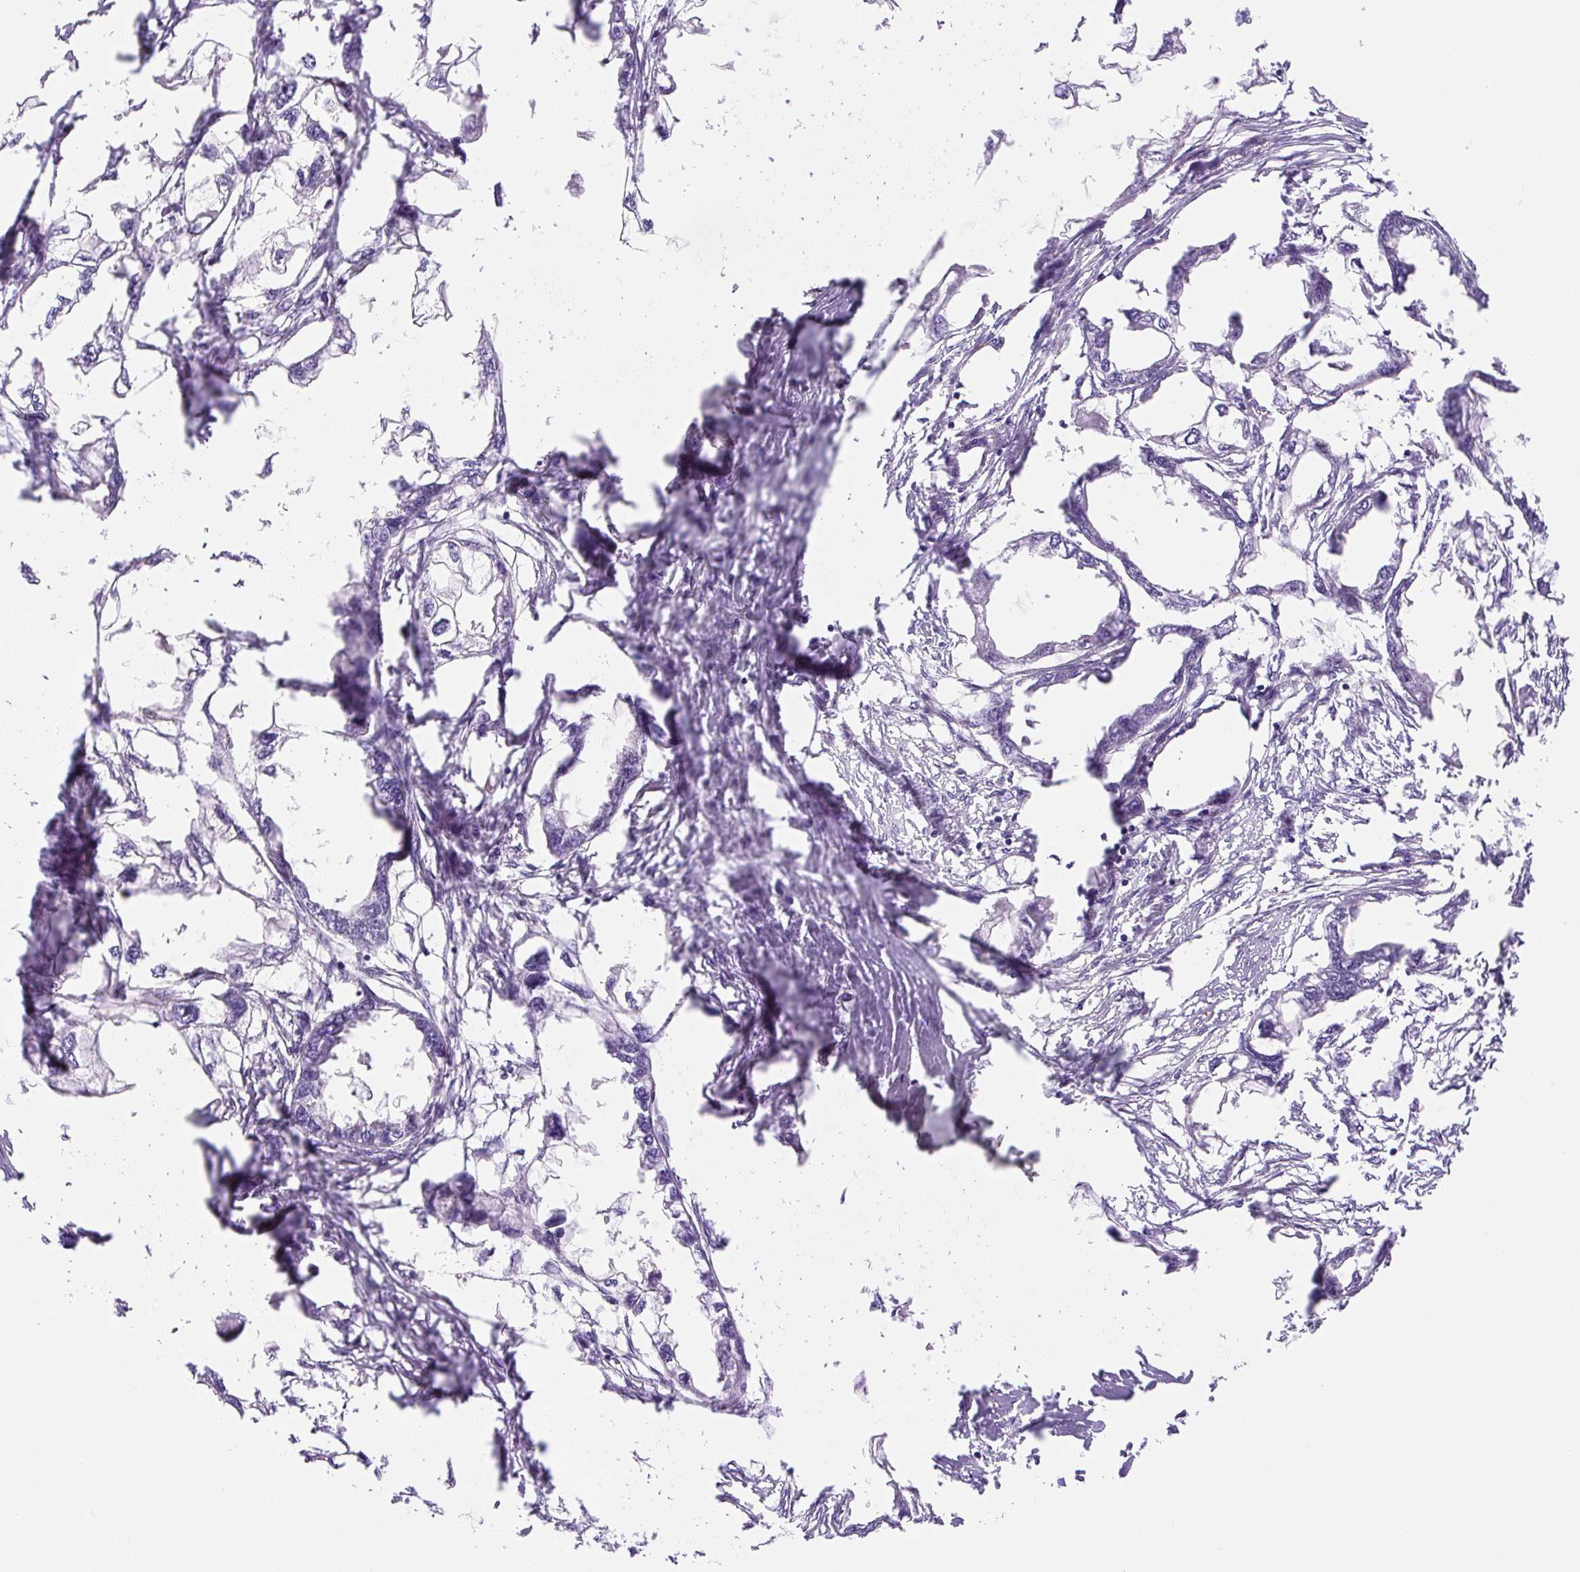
{"staining": {"intensity": "negative", "quantity": "none", "location": "none"}, "tissue": "endometrial cancer", "cell_type": "Tumor cells", "image_type": "cancer", "snomed": [{"axis": "morphology", "description": "Adenocarcinoma, NOS"}, {"axis": "morphology", "description": "Adenocarcinoma, metastatic, NOS"}, {"axis": "topography", "description": "Adipose tissue"}, {"axis": "topography", "description": "Endometrium"}], "caption": "Immunohistochemistry photomicrograph of human endometrial adenocarcinoma stained for a protein (brown), which displays no expression in tumor cells. (DAB (3,3'-diaminobenzidine) IHC with hematoxylin counter stain).", "gene": "ASB4", "patient": {"sex": "female", "age": 67}}